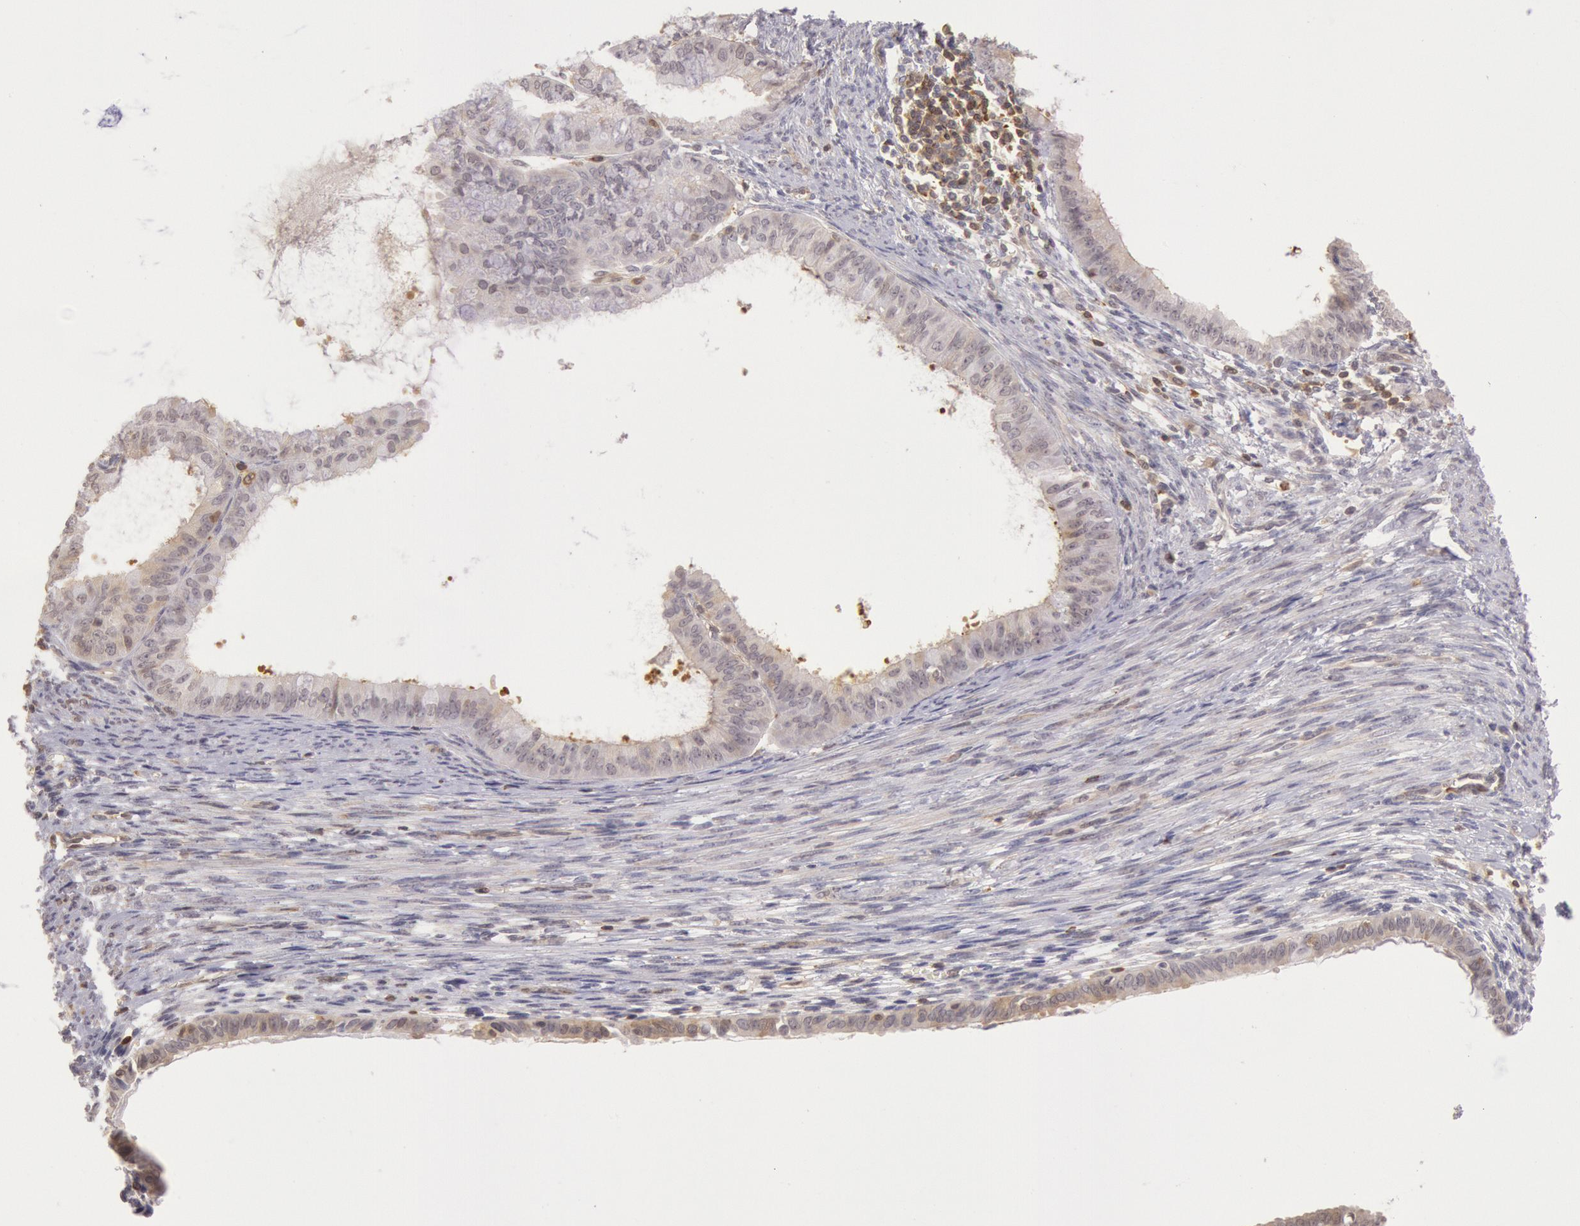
{"staining": {"intensity": "weak", "quantity": "25%-75%", "location": "cytoplasmic/membranous,nuclear"}, "tissue": "endometrial cancer", "cell_type": "Tumor cells", "image_type": "cancer", "snomed": [{"axis": "morphology", "description": "Adenocarcinoma, NOS"}, {"axis": "topography", "description": "Endometrium"}], "caption": "The photomicrograph exhibits staining of endometrial cancer, revealing weak cytoplasmic/membranous and nuclear protein positivity (brown color) within tumor cells.", "gene": "HIF1A", "patient": {"sex": "female", "age": 76}}